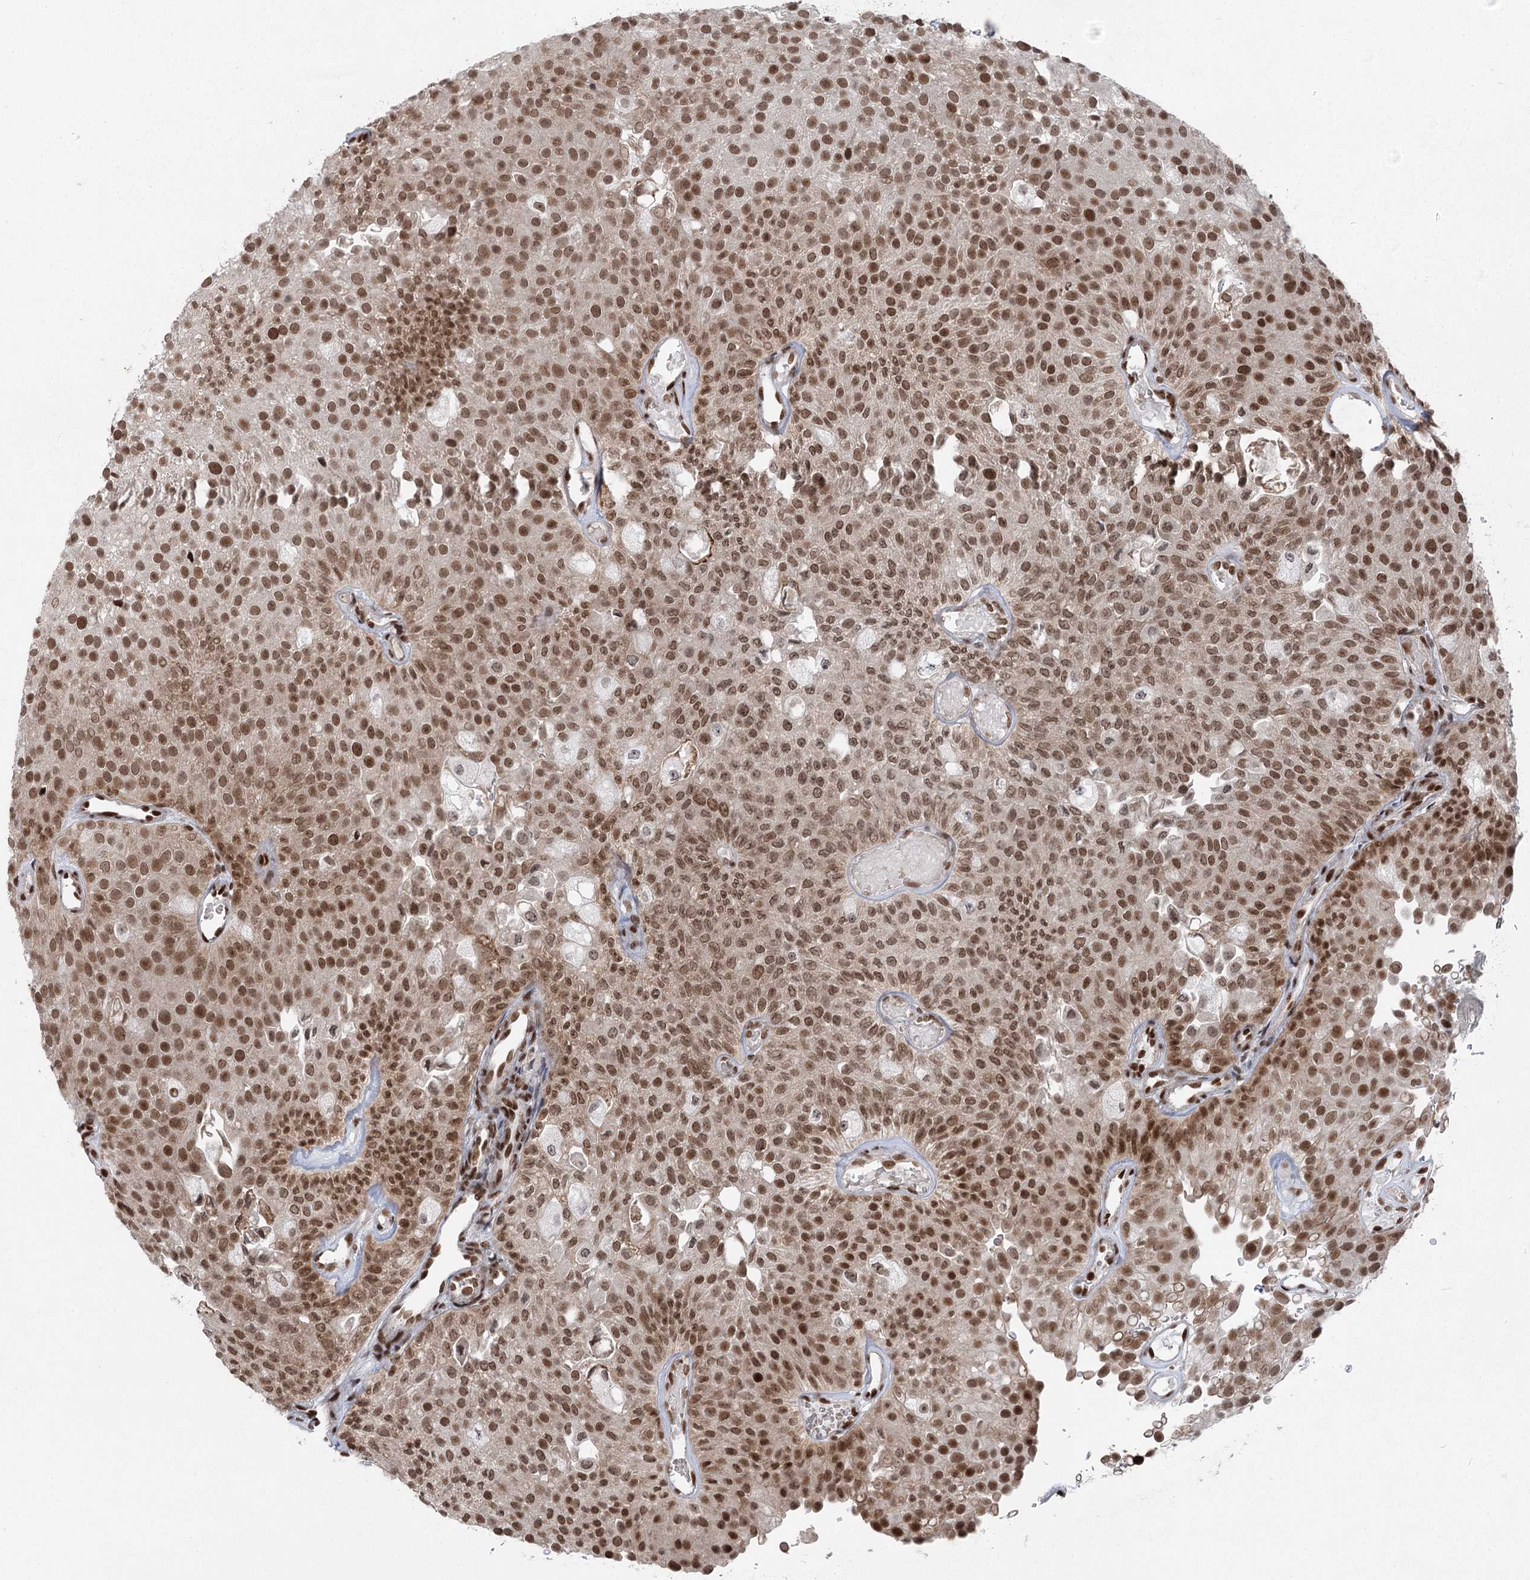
{"staining": {"intensity": "strong", "quantity": ">75%", "location": "nuclear"}, "tissue": "urothelial cancer", "cell_type": "Tumor cells", "image_type": "cancer", "snomed": [{"axis": "morphology", "description": "Urothelial carcinoma, Low grade"}, {"axis": "topography", "description": "Urinary bladder"}], "caption": "A photomicrograph of urothelial carcinoma (low-grade) stained for a protein displays strong nuclear brown staining in tumor cells.", "gene": "CGGBP1", "patient": {"sex": "male", "age": 78}}